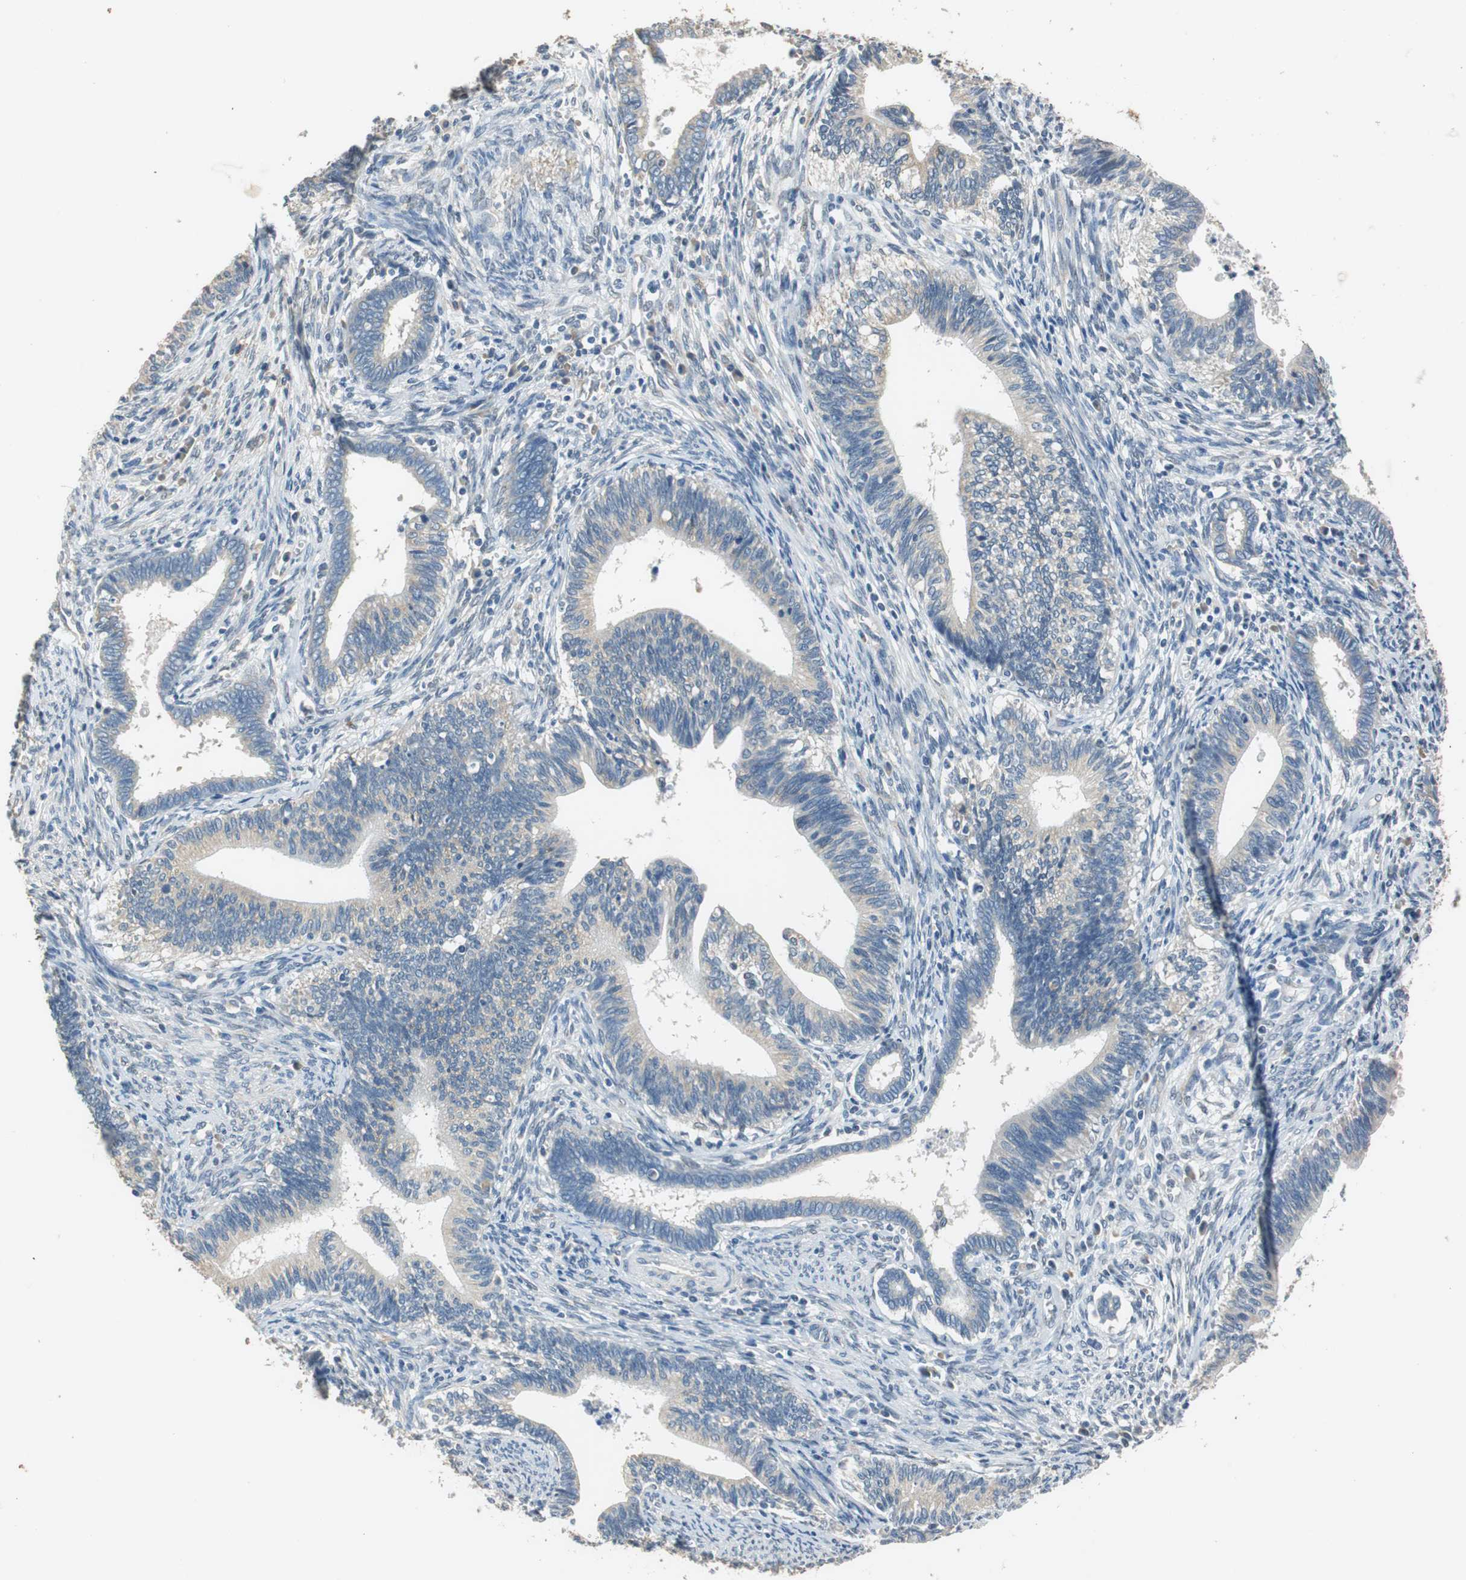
{"staining": {"intensity": "weak", "quantity": "25%-75%", "location": "cytoplasmic/membranous"}, "tissue": "cervical cancer", "cell_type": "Tumor cells", "image_type": "cancer", "snomed": [{"axis": "morphology", "description": "Adenocarcinoma, NOS"}, {"axis": "topography", "description": "Cervix"}], "caption": "Cervical adenocarcinoma tissue displays weak cytoplasmic/membranous positivity in approximately 25%-75% of tumor cells, visualized by immunohistochemistry.", "gene": "ALDH4A1", "patient": {"sex": "female", "age": 44}}